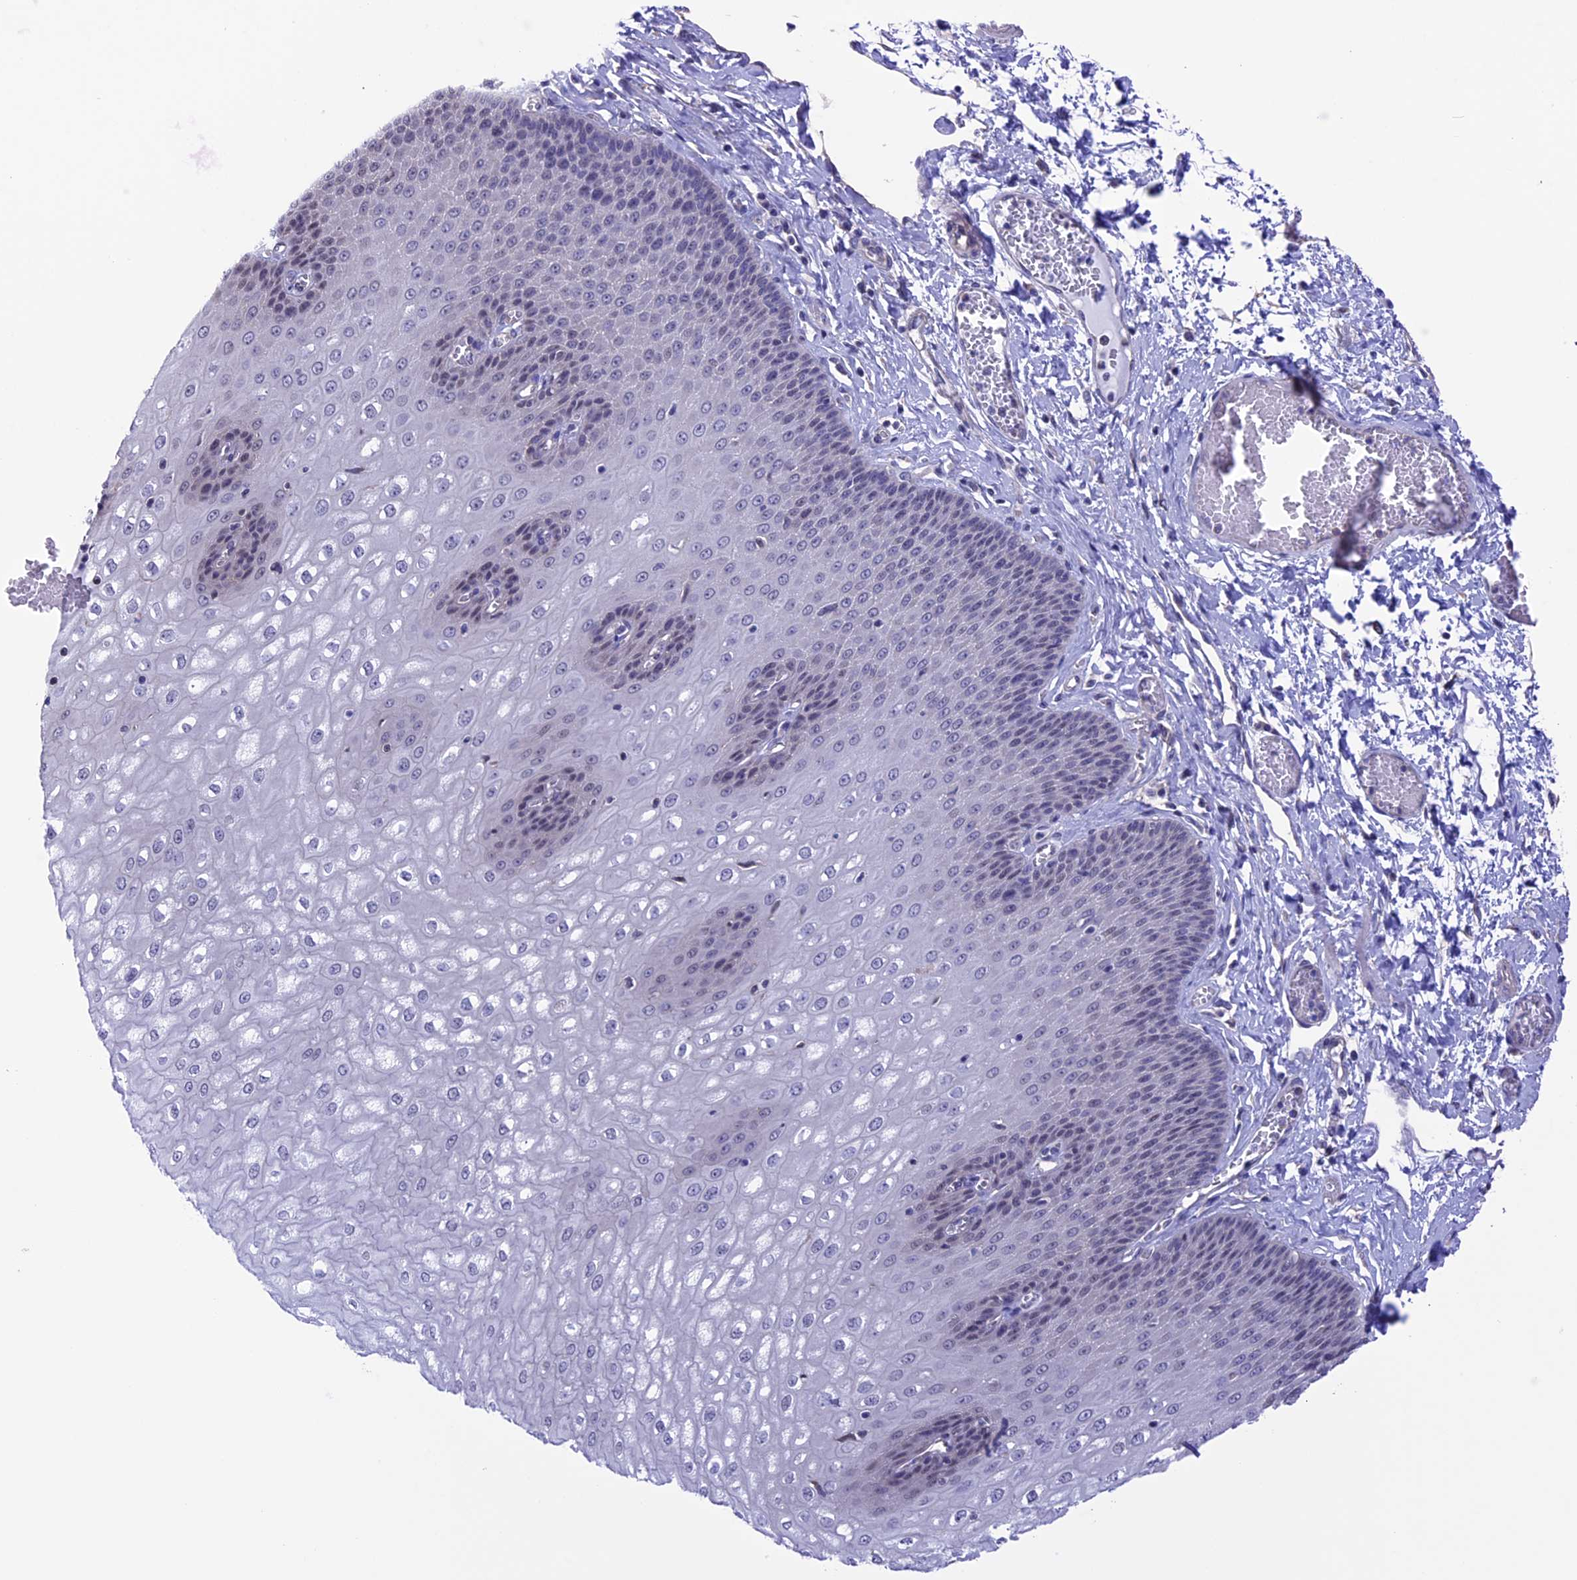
{"staining": {"intensity": "negative", "quantity": "none", "location": "none"}, "tissue": "esophagus", "cell_type": "Squamous epithelial cells", "image_type": "normal", "snomed": [{"axis": "morphology", "description": "Normal tissue, NOS"}, {"axis": "topography", "description": "Esophagus"}], "caption": "This is a micrograph of IHC staining of unremarkable esophagus, which shows no expression in squamous epithelial cells.", "gene": "SLC1A6", "patient": {"sex": "male", "age": 60}}